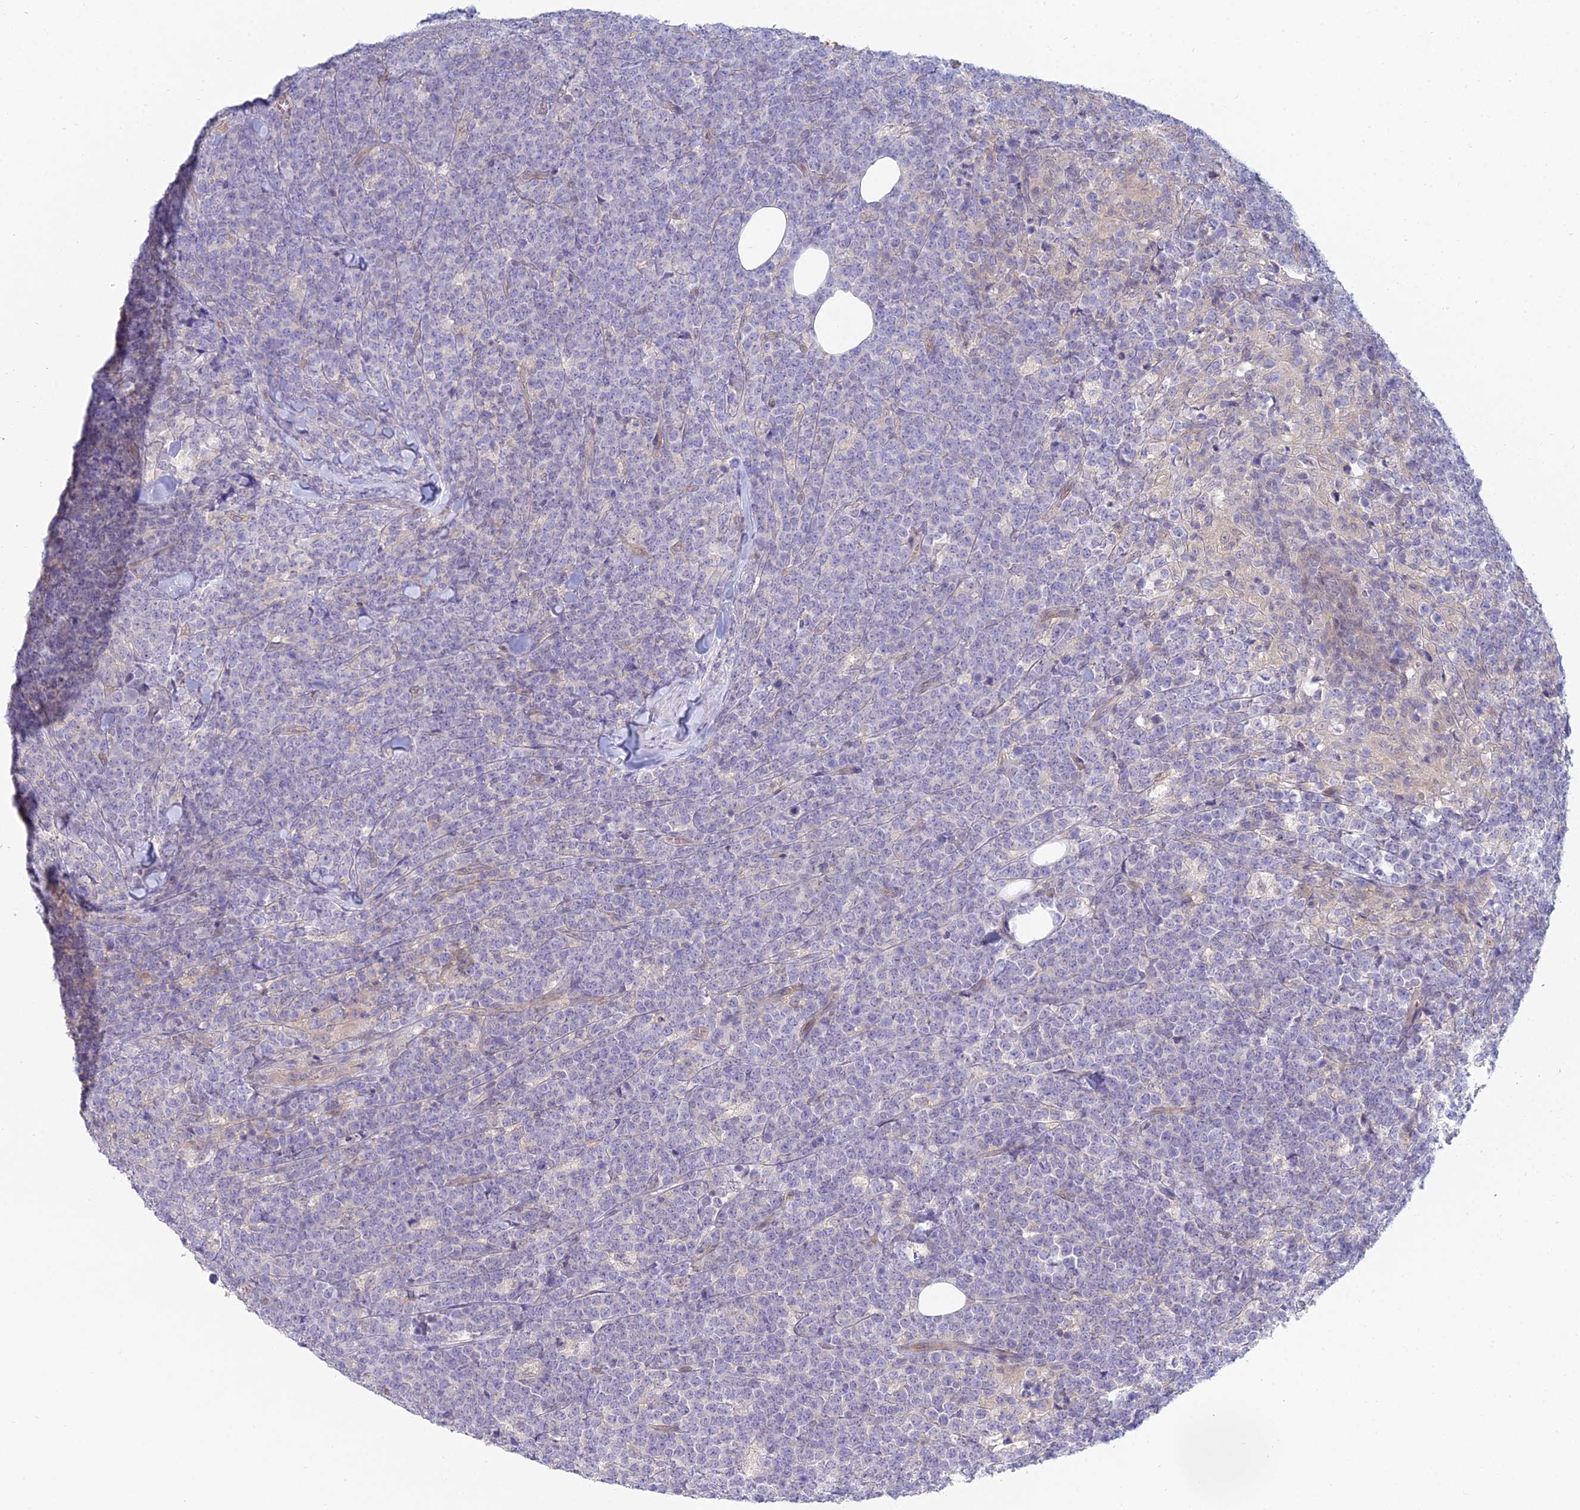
{"staining": {"intensity": "negative", "quantity": "none", "location": "none"}, "tissue": "lymphoma", "cell_type": "Tumor cells", "image_type": "cancer", "snomed": [{"axis": "morphology", "description": "Malignant lymphoma, non-Hodgkin's type, High grade"}, {"axis": "topography", "description": "Small intestine"}], "caption": "DAB (3,3'-diaminobenzidine) immunohistochemical staining of malignant lymphoma, non-Hodgkin's type (high-grade) reveals no significant positivity in tumor cells.", "gene": "METTL26", "patient": {"sex": "male", "age": 8}}